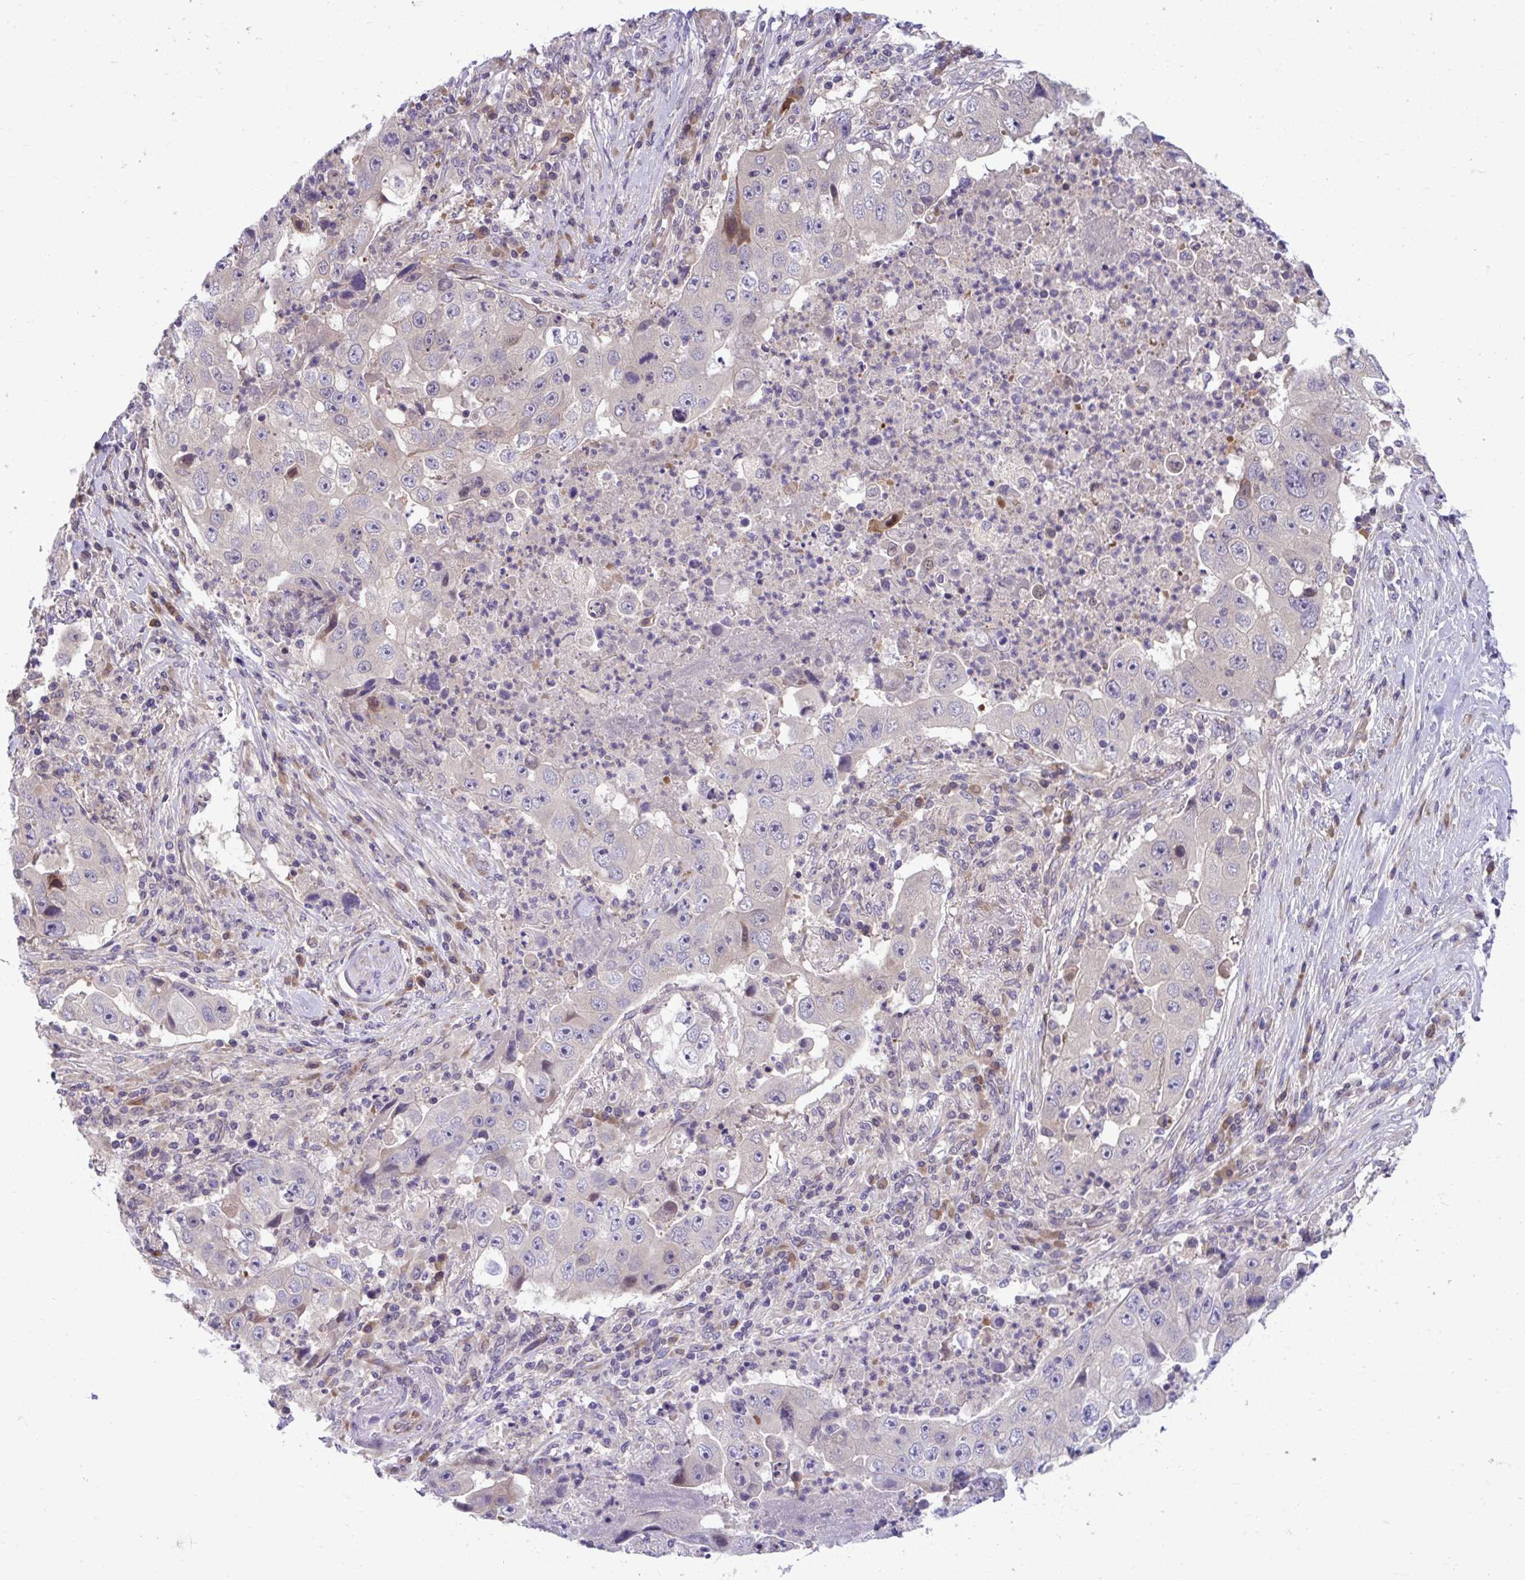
{"staining": {"intensity": "negative", "quantity": "none", "location": "none"}, "tissue": "lung cancer", "cell_type": "Tumor cells", "image_type": "cancer", "snomed": [{"axis": "morphology", "description": "Squamous cell carcinoma, NOS"}, {"axis": "topography", "description": "Lung"}], "caption": "An immunohistochemistry (IHC) photomicrograph of lung cancer is shown. There is no staining in tumor cells of lung cancer. (Stains: DAB immunohistochemistry with hematoxylin counter stain, Microscopy: brightfield microscopy at high magnification).", "gene": "PCDHB7", "patient": {"sex": "male", "age": 64}}